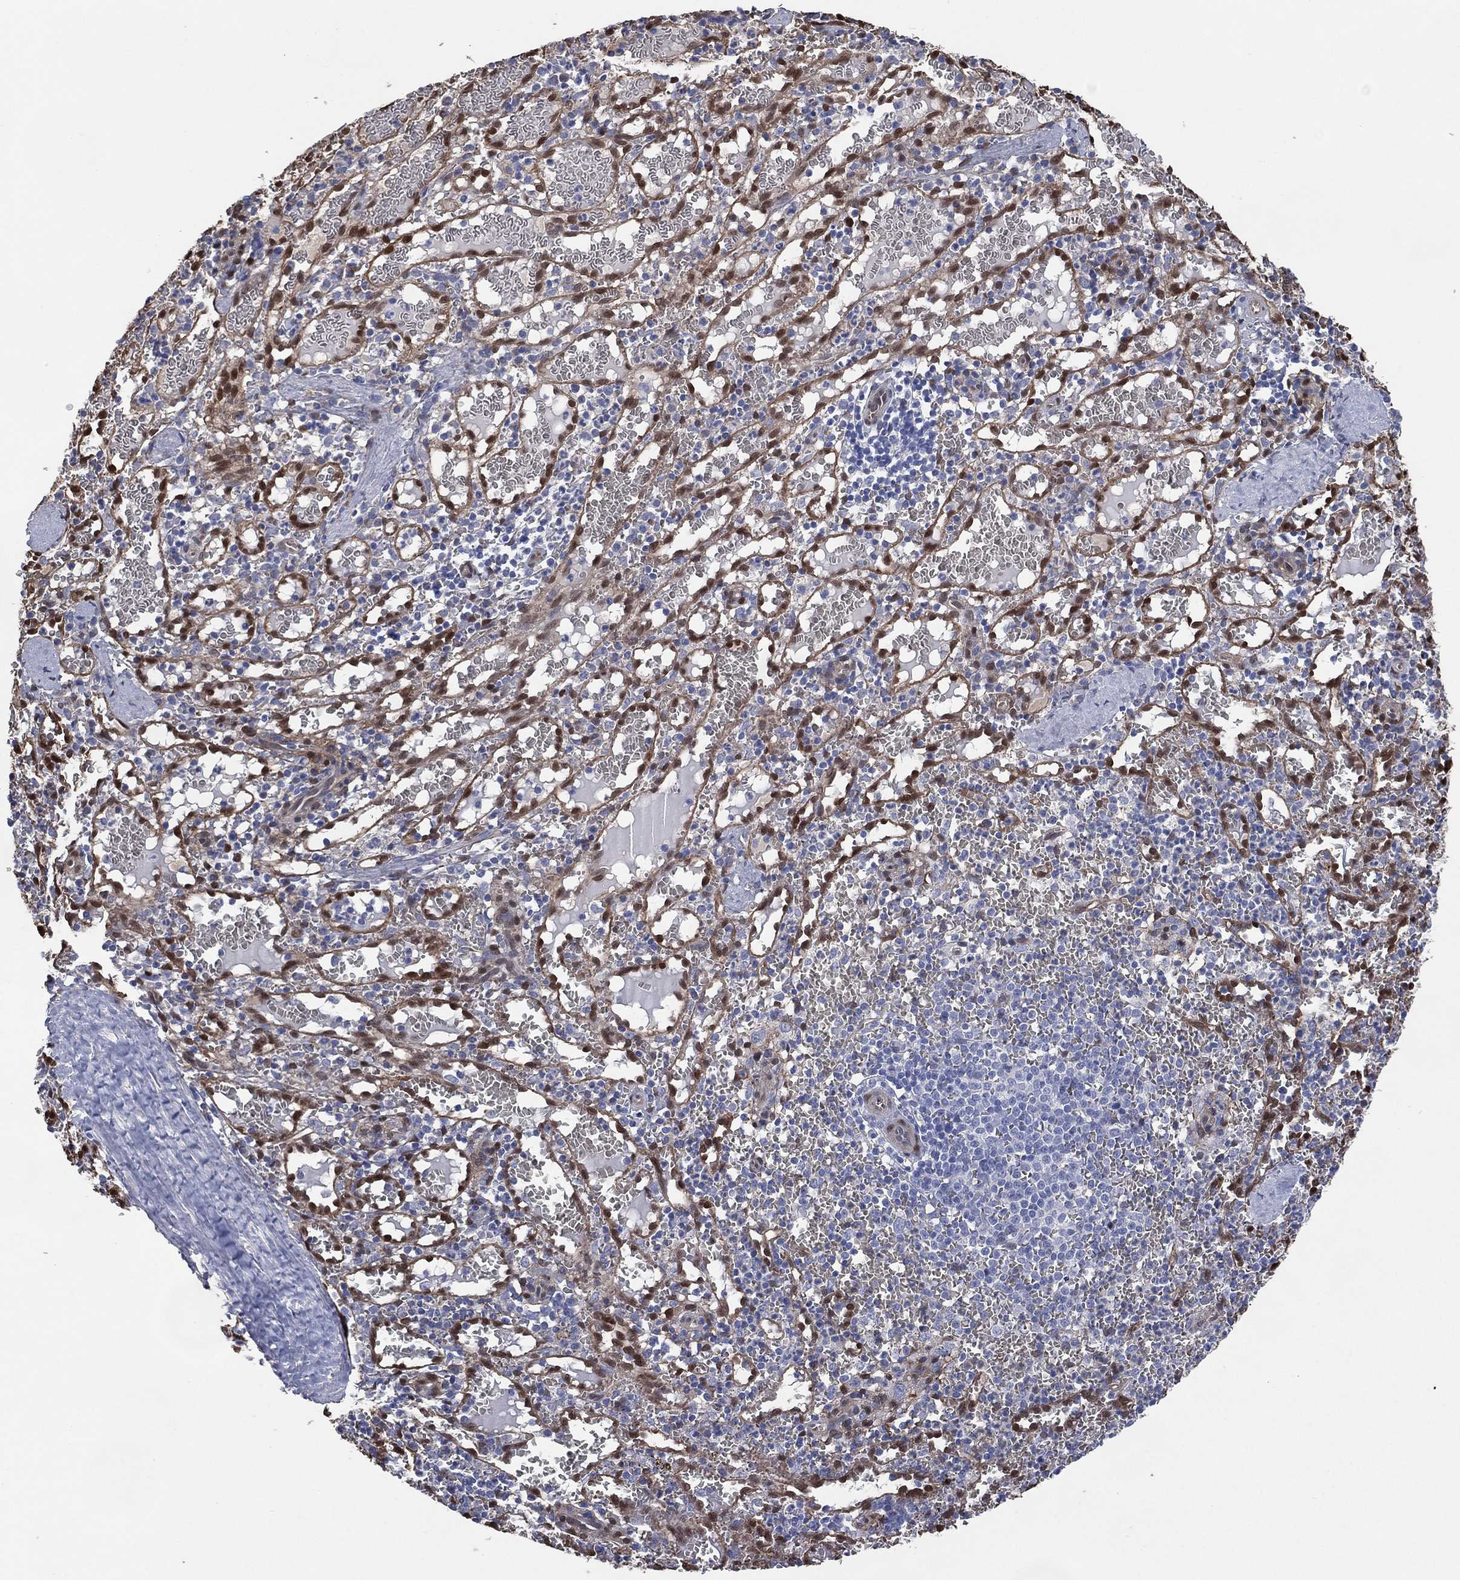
{"staining": {"intensity": "negative", "quantity": "none", "location": "none"}, "tissue": "spleen", "cell_type": "Cells in red pulp", "image_type": "normal", "snomed": [{"axis": "morphology", "description": "Normal tissue, NOS"}, {"axis": "topography", "description": "Spleen"}], "caption": "The photomicrograph shows no significant positivity in cells in red pulp of spleen. (DAB immunohistochemistry (IHC), high magnification).", "gene": "AK1", "patient": {"sex": "male", "age": 11}}